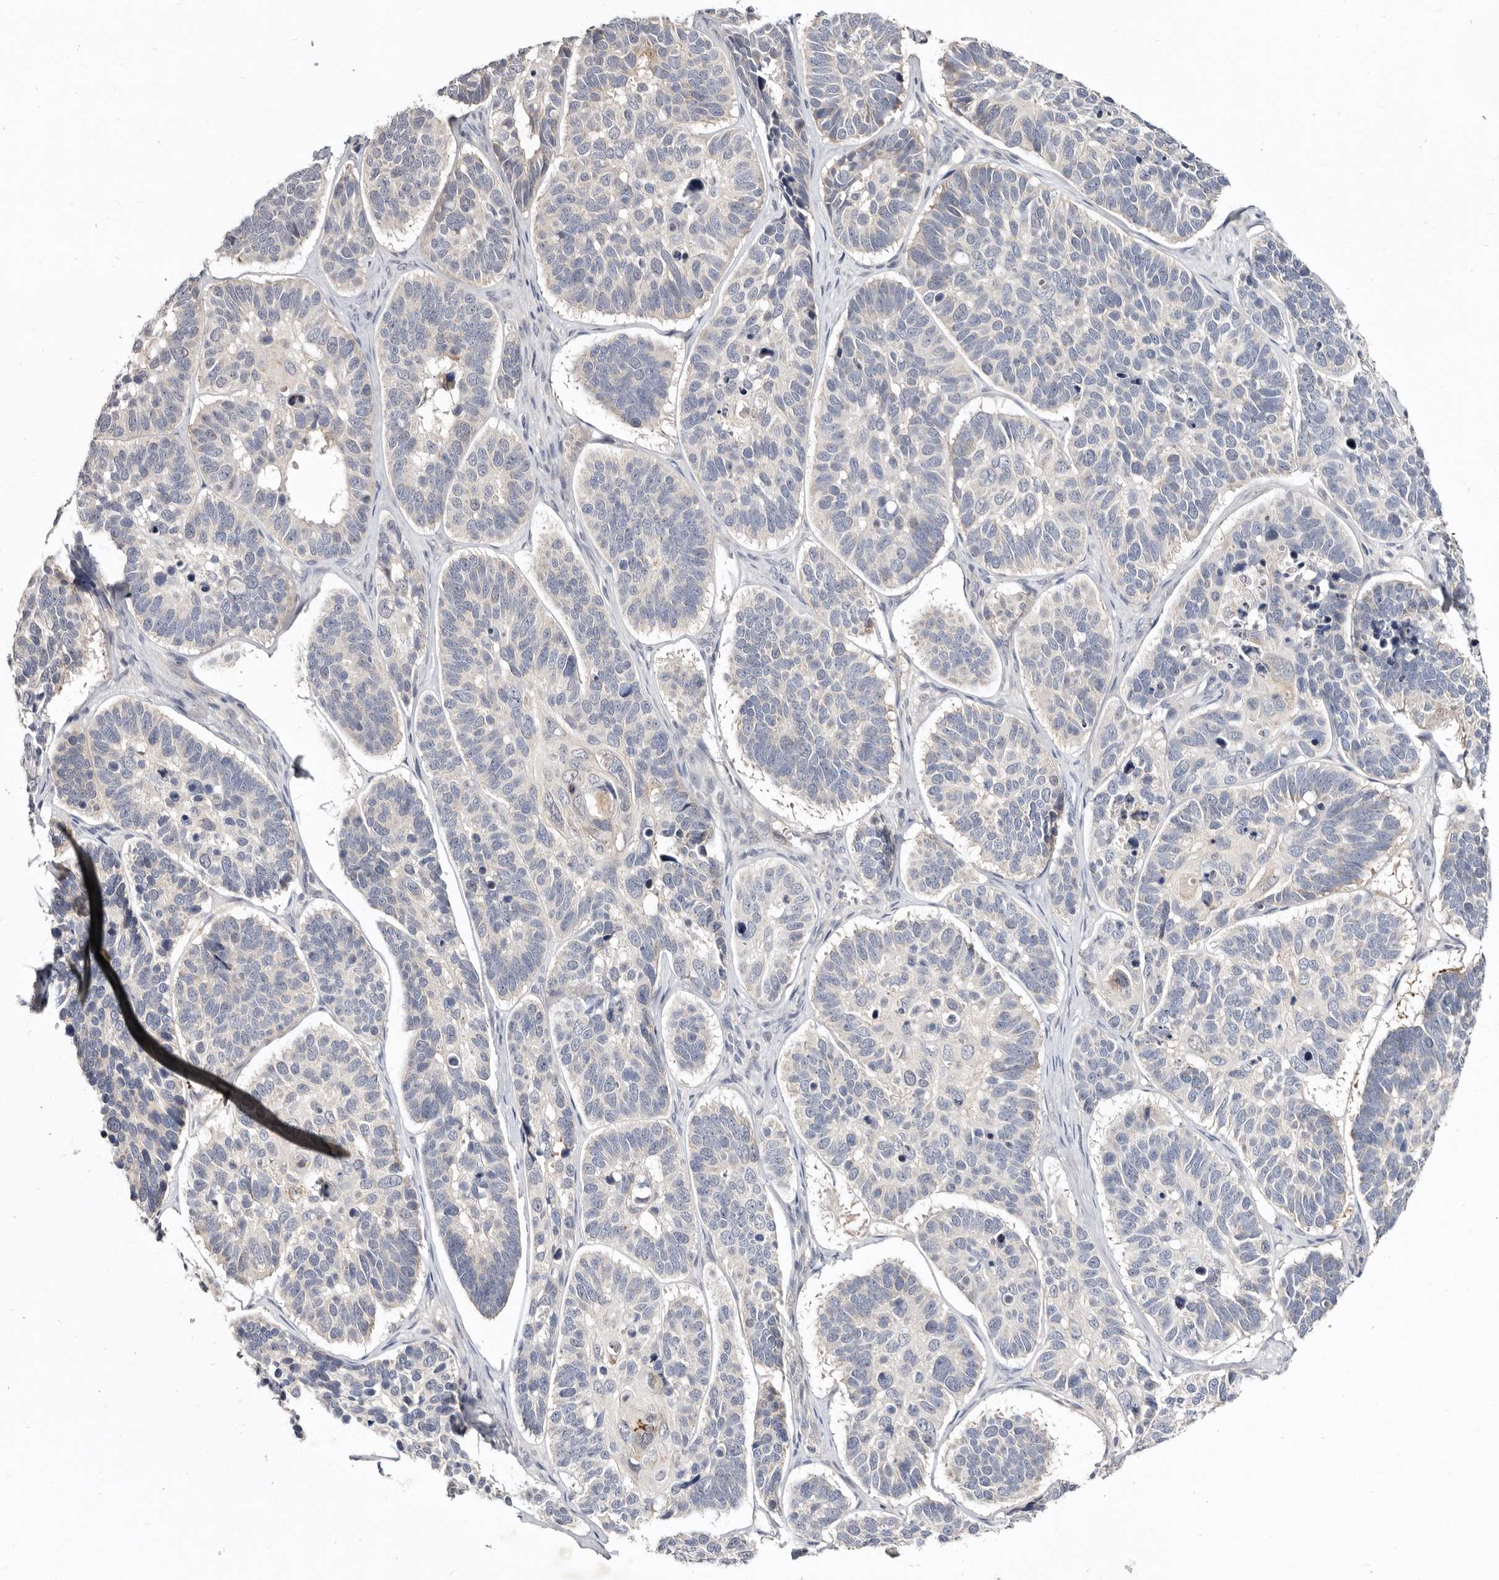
{"staining": {"intensity": "weak", "quantity": "<25%", "location": "cytoplasmic/membranous"}, "tissue": "skin cancer", "cell_type": "Tumor cells", "image_type": "cancer", "snomed": [{"axis": "morphology", "description": "Basal cell carcinoma"}, {"axis": "topography", "description": "Skin"}], "caption": "The histopathology image demonstrates no staining of tumor cells in skin basal cell carcinoma.", "gene": "KLHL4", "patient": {"sex": "male", "age": 62}}